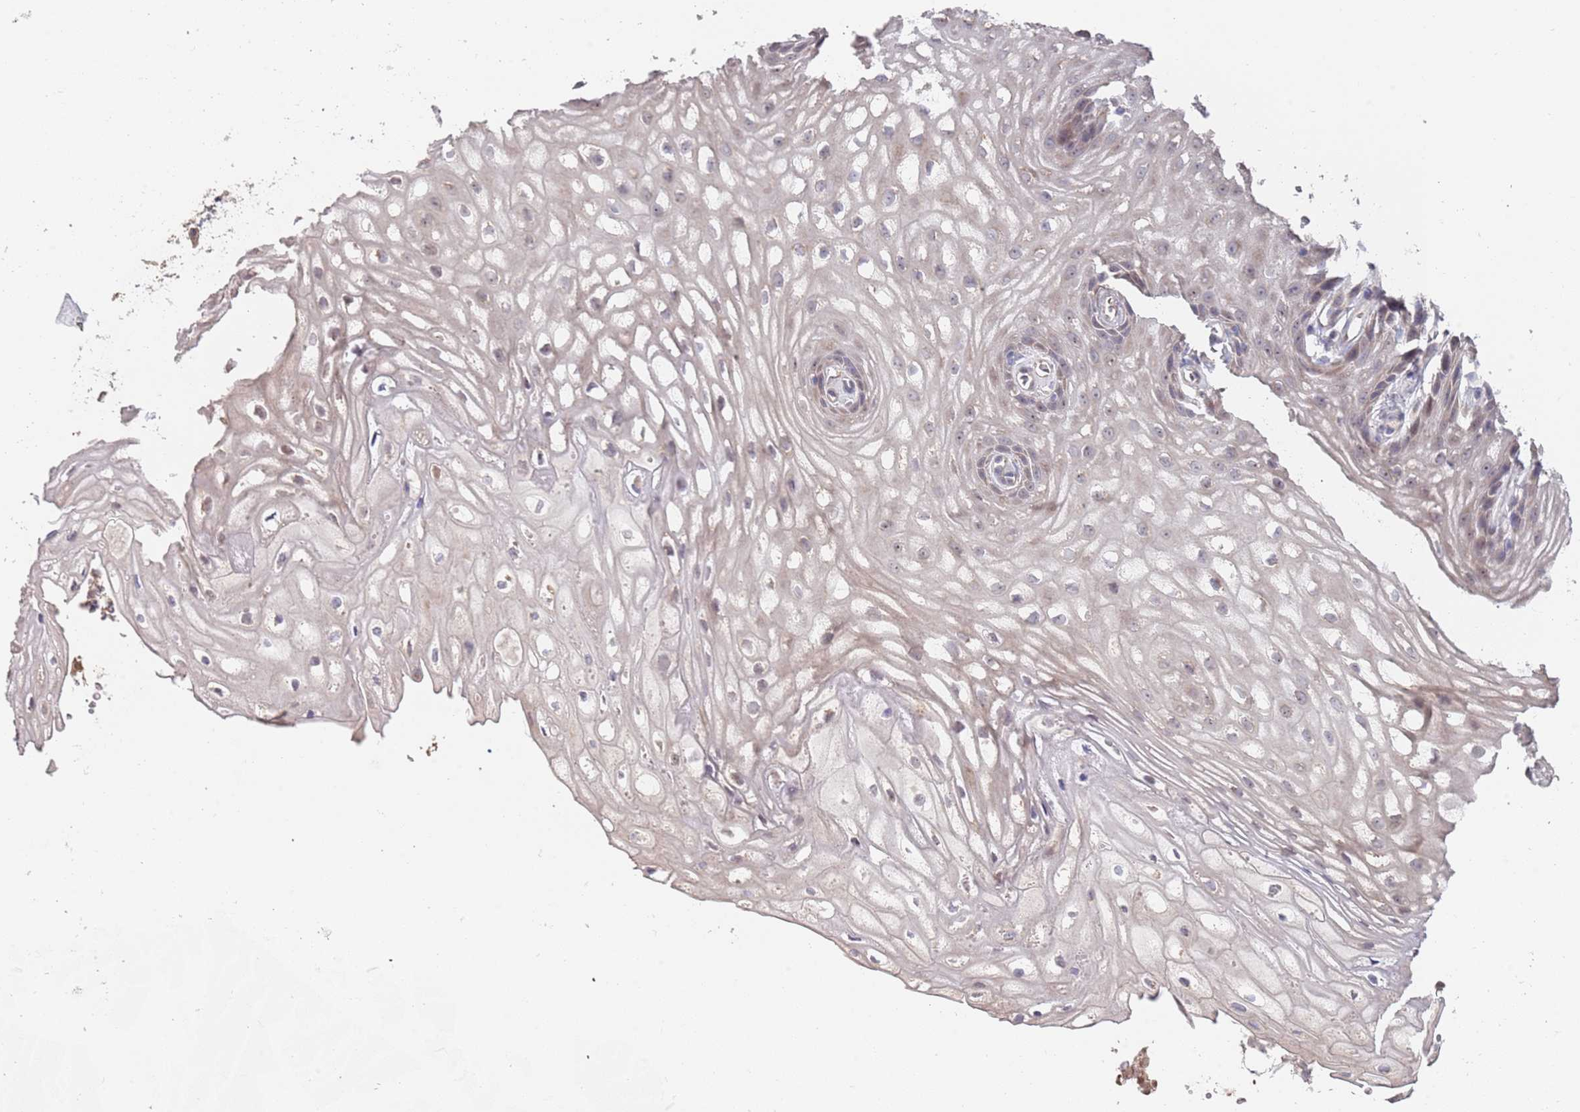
{"staining": {"intensity": "weak", "quantity": "25%-75%", "location": "cytoplasmic/membranous"}, "tissue": "vagina", "cell_type": "Squamous epithelial cells", "image_type": "normal", "snomed": [{"axis": "morphology", "description": "Normal tissue, NOS"}, {"axis": "topography", "description": "Vagina"}], "caption": "DAB immunohistochemical staining of normal human vagina shows weak cytoplasmic/membranous protein expression in about 25%-75% of squamous epithelial cells. (Stains: DAB (3,3'-diaminobenzidine) in brown, nuclei in blue, Microscopy: brightfield microscopy at high magnification).", "gene": "TMEM64", "patient": {"sex": "female", "age": 60}}